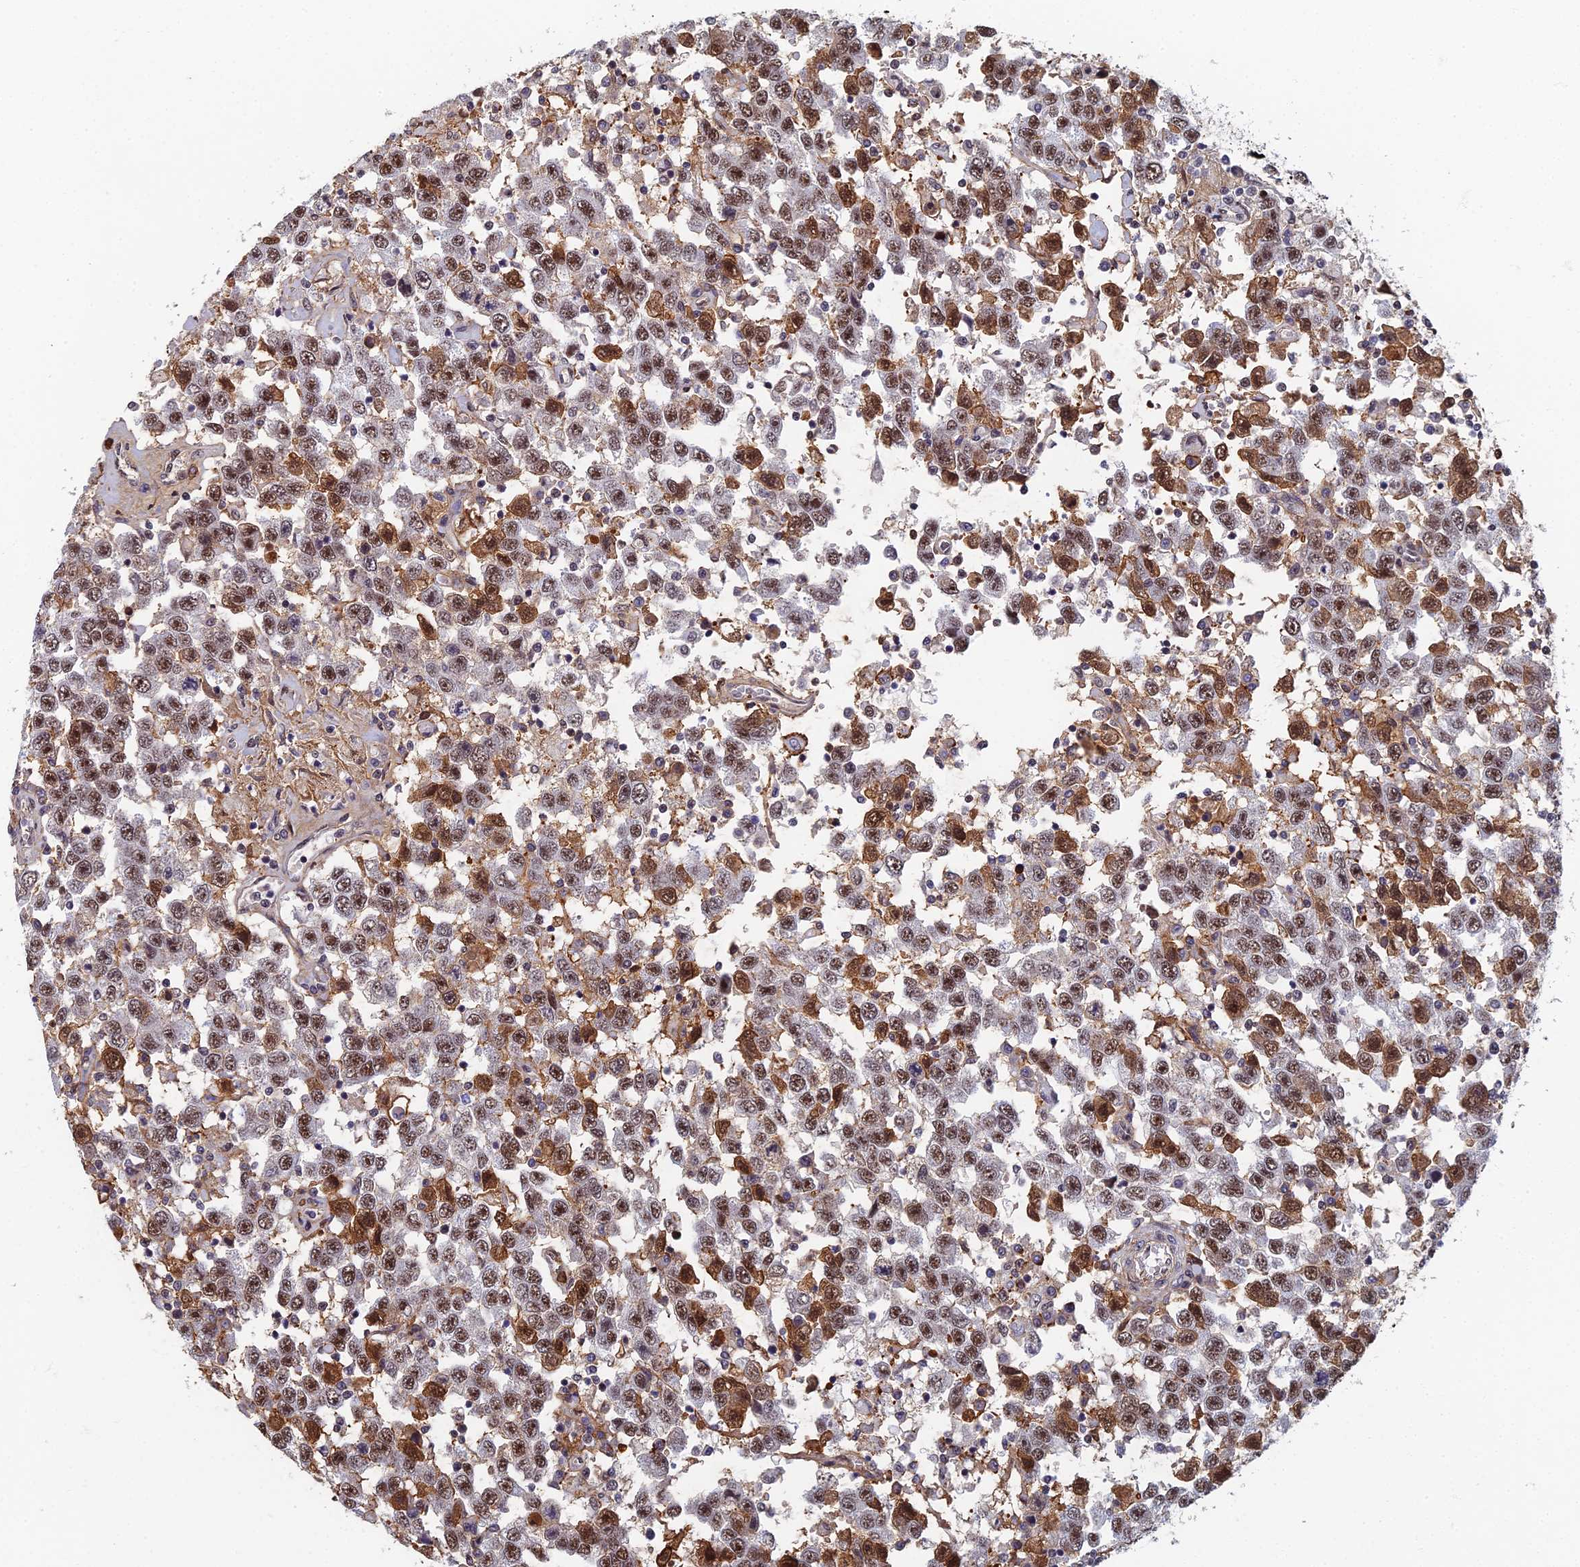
{"staining": {"intensity": "moderate", "quantity": "25%-75%", "location": "cytoplasmic/membranous,nuclear"}, "tissue": "testis cancer", "cell_type": "Tumor cells", "image_type": "cancer", "snomed": [{"axis": "morphology", "description": "Seminoma, NOS"}, {"axis": "topography", "description": "Testis"}], "caption": "This image reveals IHC staining of human testis cancer (seminoma), with medium moderate cytoplasmic/membranous and nuclear positivity in approximately 25%-75% of tumor cells.", "gene": "TAF13", "patient": {"sex": "male", "age": 41}}